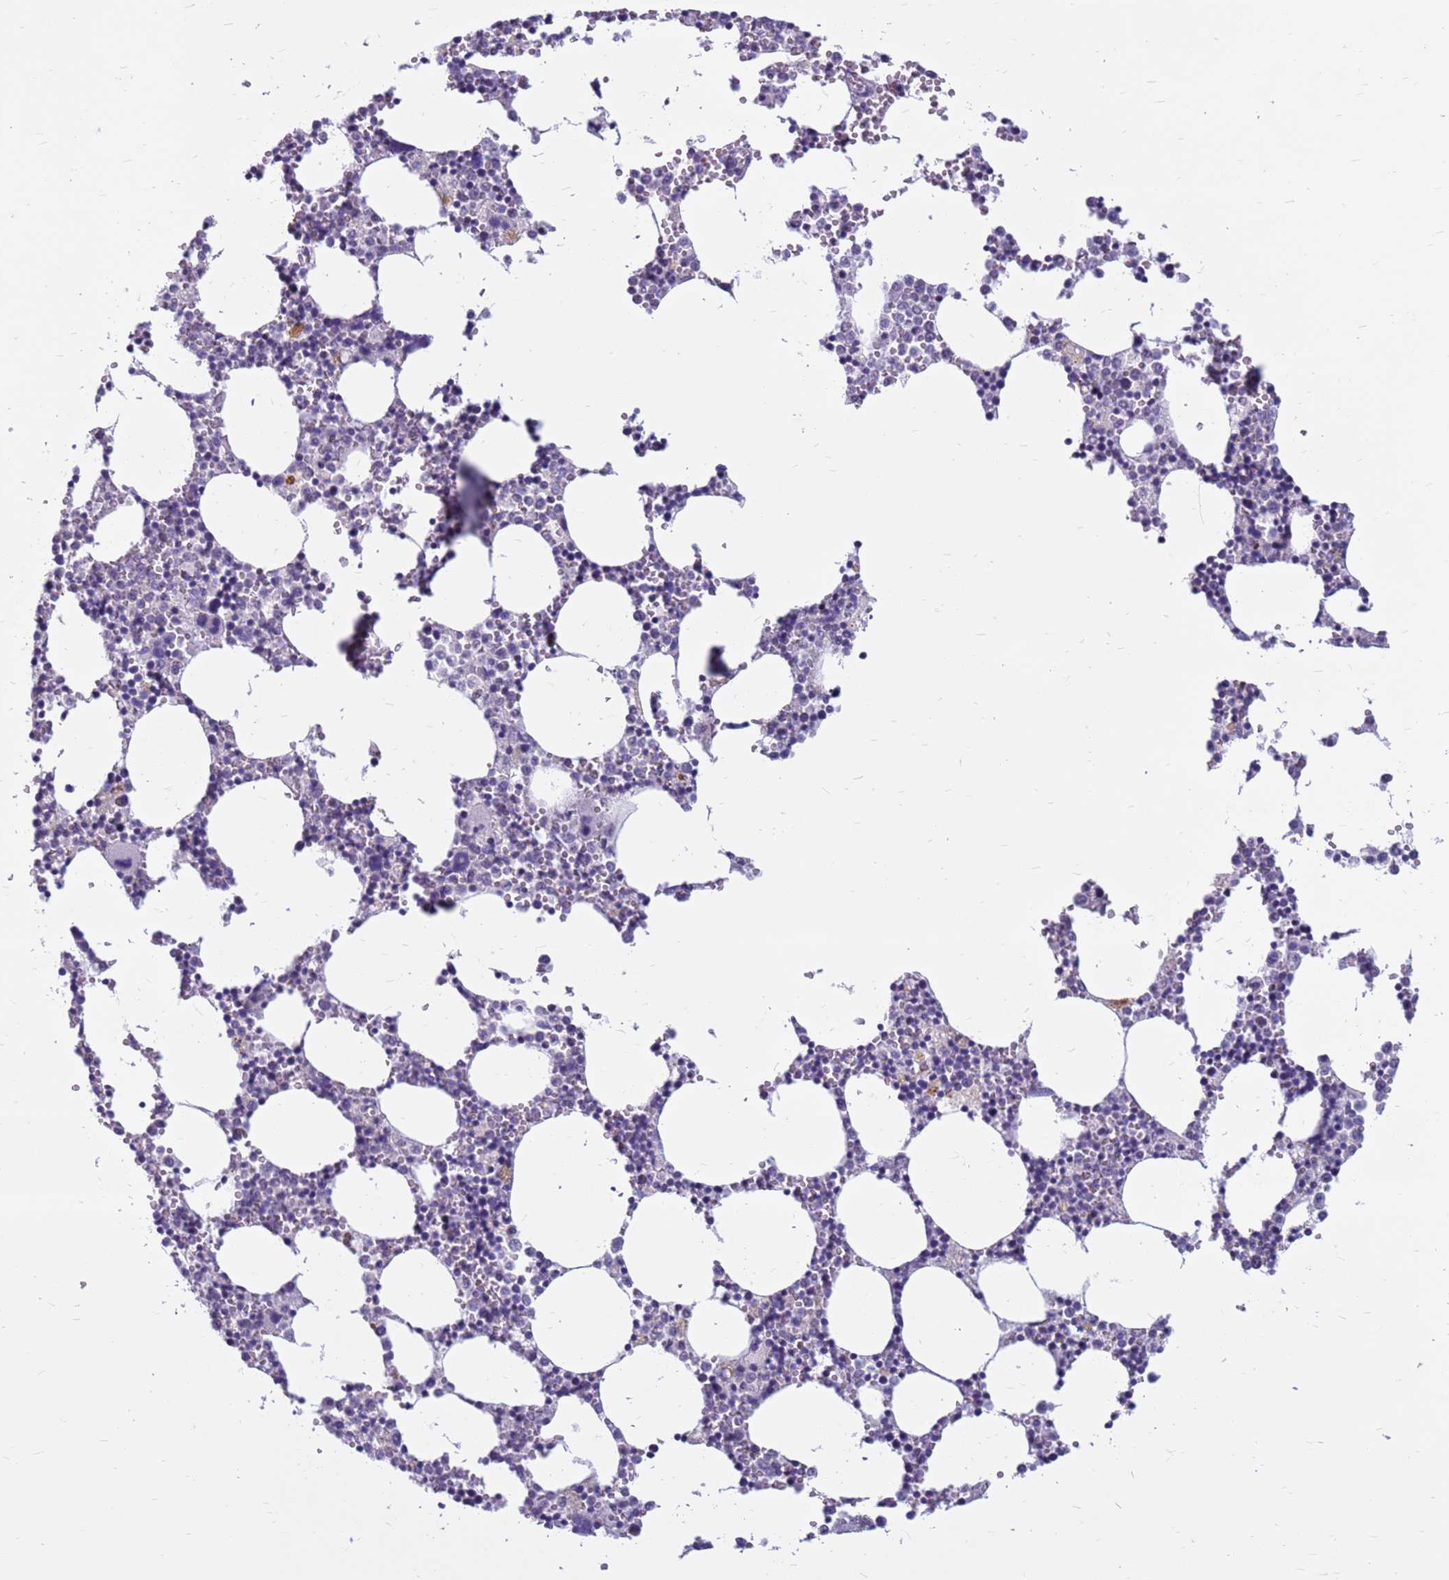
{"staining": {"intensity": "negative", "quantity": "none", "location": "none"}, "tissue": "bone marrow", "cell_type": "Hematopoietic cells", "image_type": "normal", "snomed": [{"axis": "morphology", "description": "Normal tissue, NOS"}, {"axis": "topography", "description": "Bone marrow"}], "caption": "A histopathology image of bone marrow stained for a protein displays no brown staining in hematopoietic cells.", "gene": "CDK2AP2", "patient": {"sex": "female", "age": 64}}